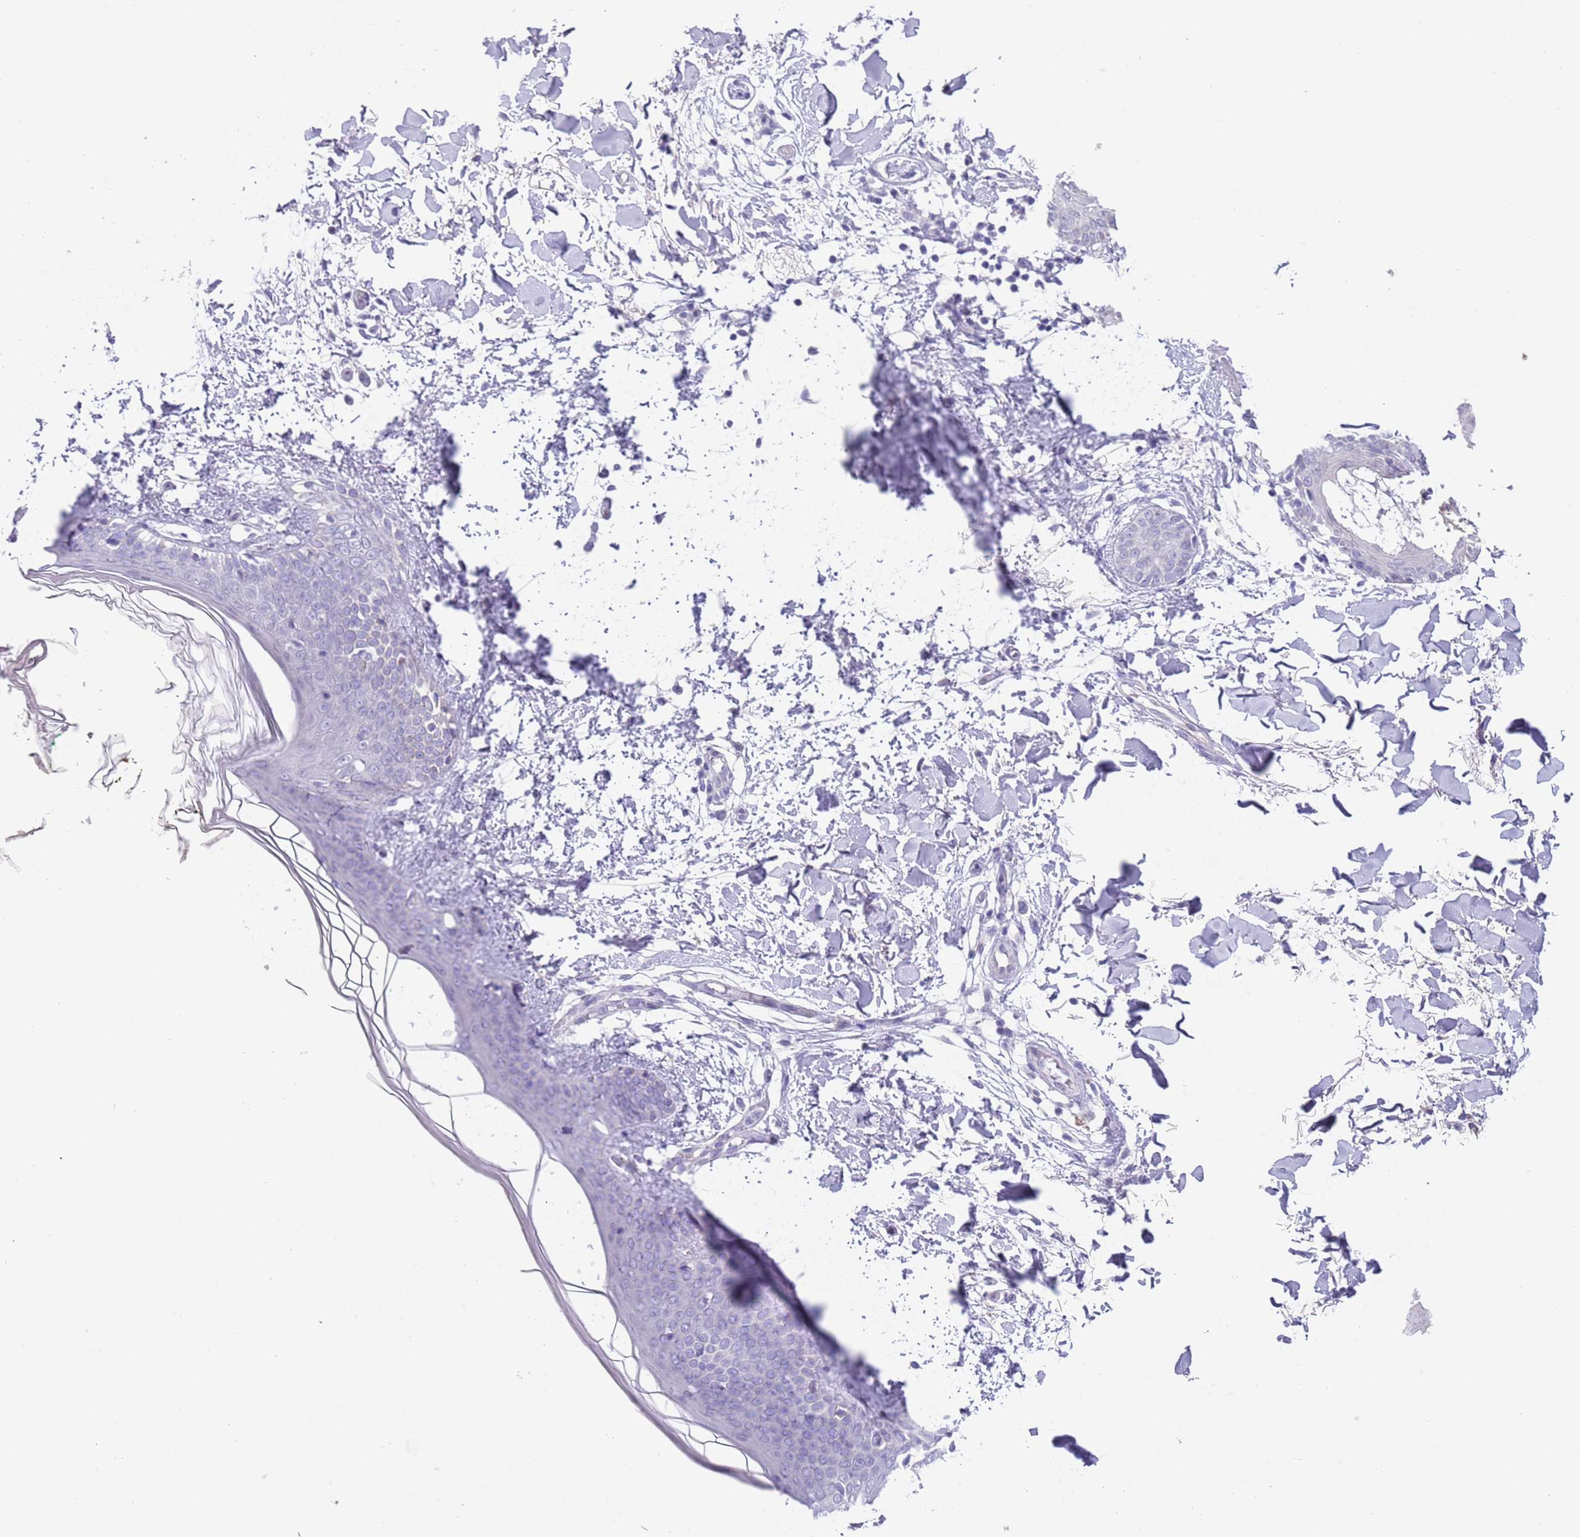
{"staining": {"intensity": "negative", "quantity": "none", "location": "none"}, "tissue": "skin", "cell_type": "Fibroblasts", "image_type": "normal", "snomed": [{"axis": "morphology", "description": "Normal tissue, NOS"}, {"axis": "topography", "description": "Skin"}], "caption": "An immunohistochemistry image of benign skin is shown. There is no staining in fibroblasts of skin. (Immunohistochemistry (ihc), brightfield microscopy, high magnification).", "gene": "SPIRE2", "patient": {"sex": "female", "age": 34}}